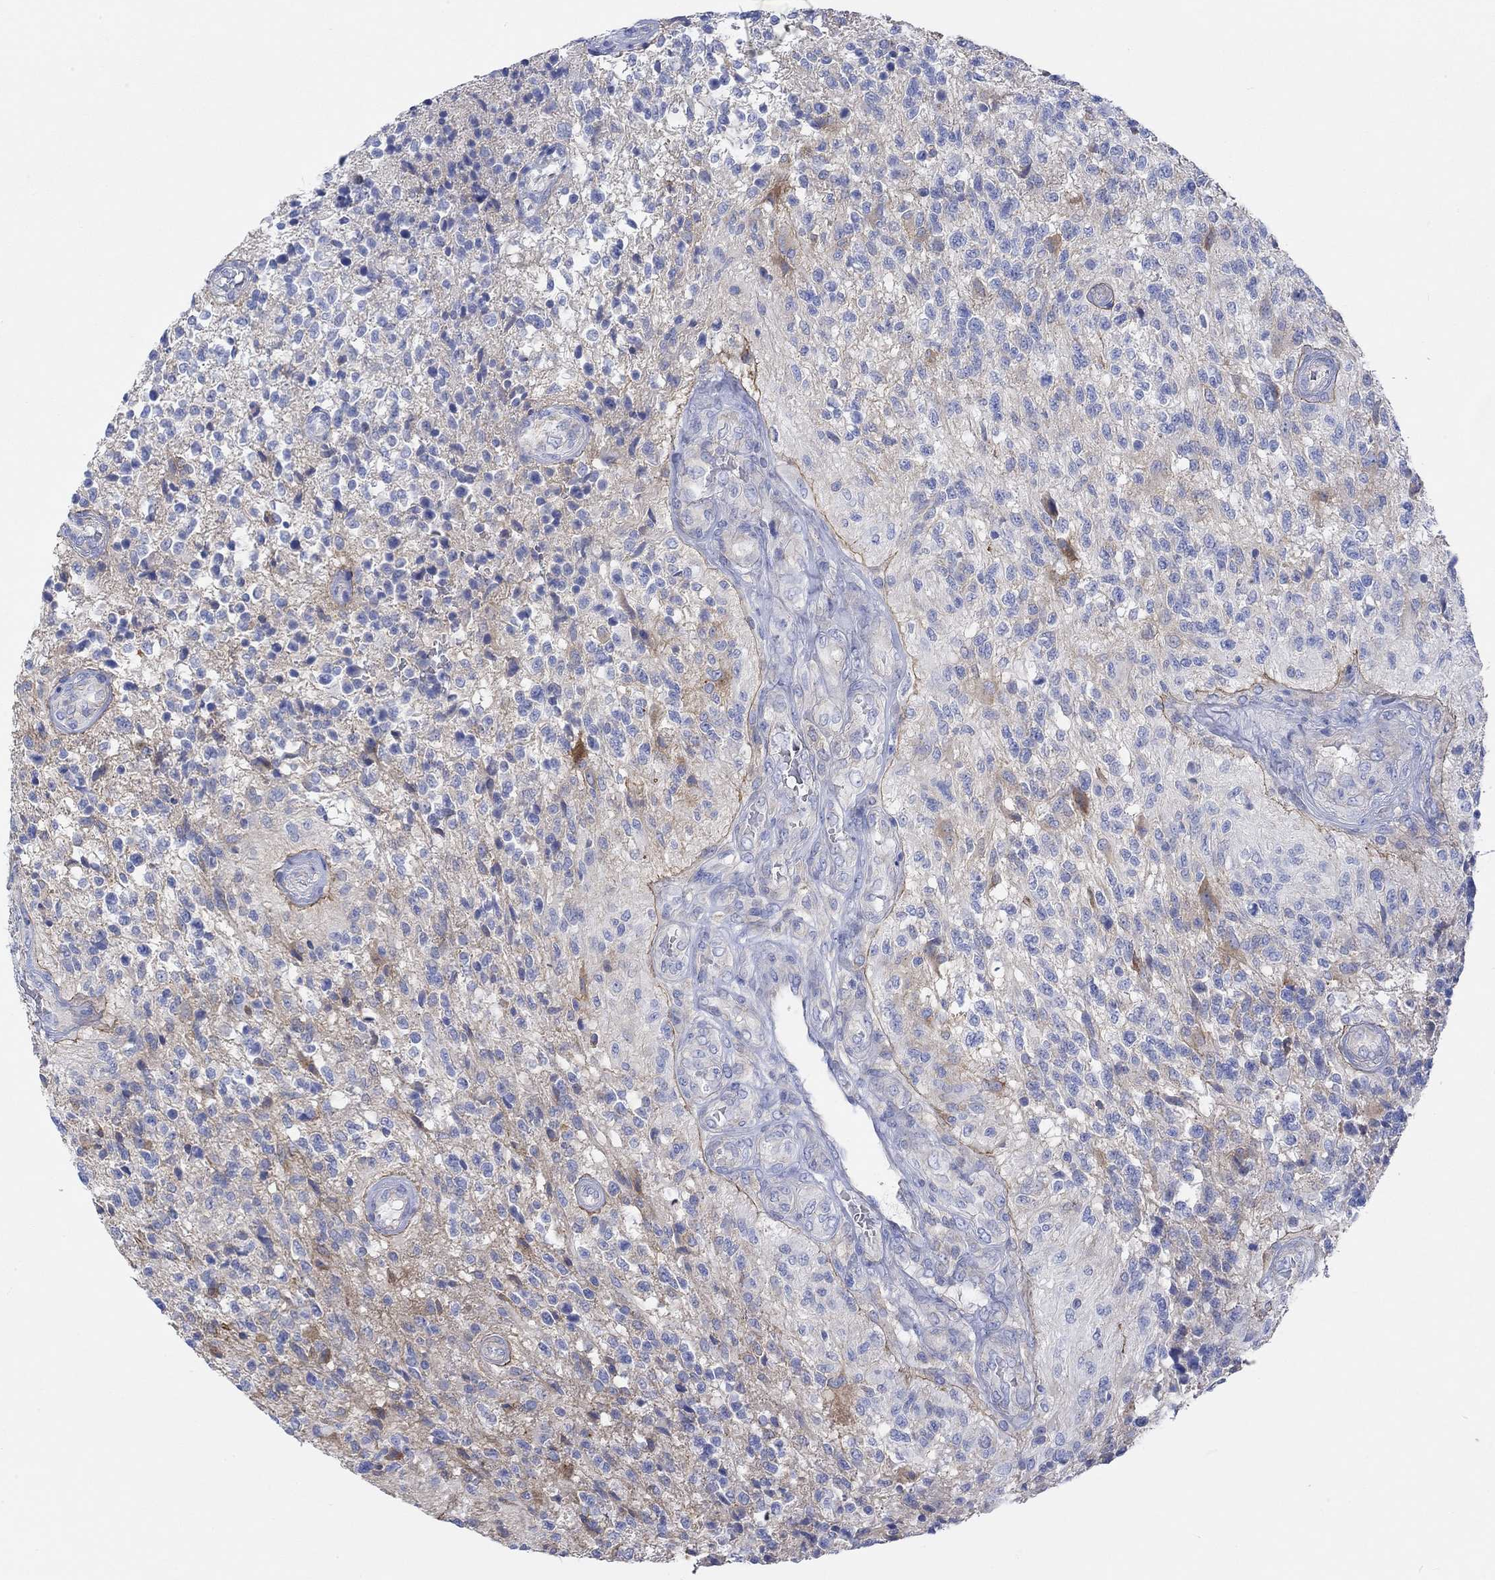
{"staining": {"intensity": "negative", "quantity": "none", "location": "none"}, "tissue": "glioma", "cell_type": "Tumor cells", "image_type": "cancer", "snomed": [{"axis": "morphology", "description": "Glioma, malignant, High grade"}, {"axis": "topography", "description": "Brain"}], "caption": "A high-resolution micrograph shows immunohistochemistry (IHC) staining of malignant glioma (high-grade), which shows no significant staining in tumor cells.", "gene": "REEP6", "patient": {"sex": "male", "age": 56}}